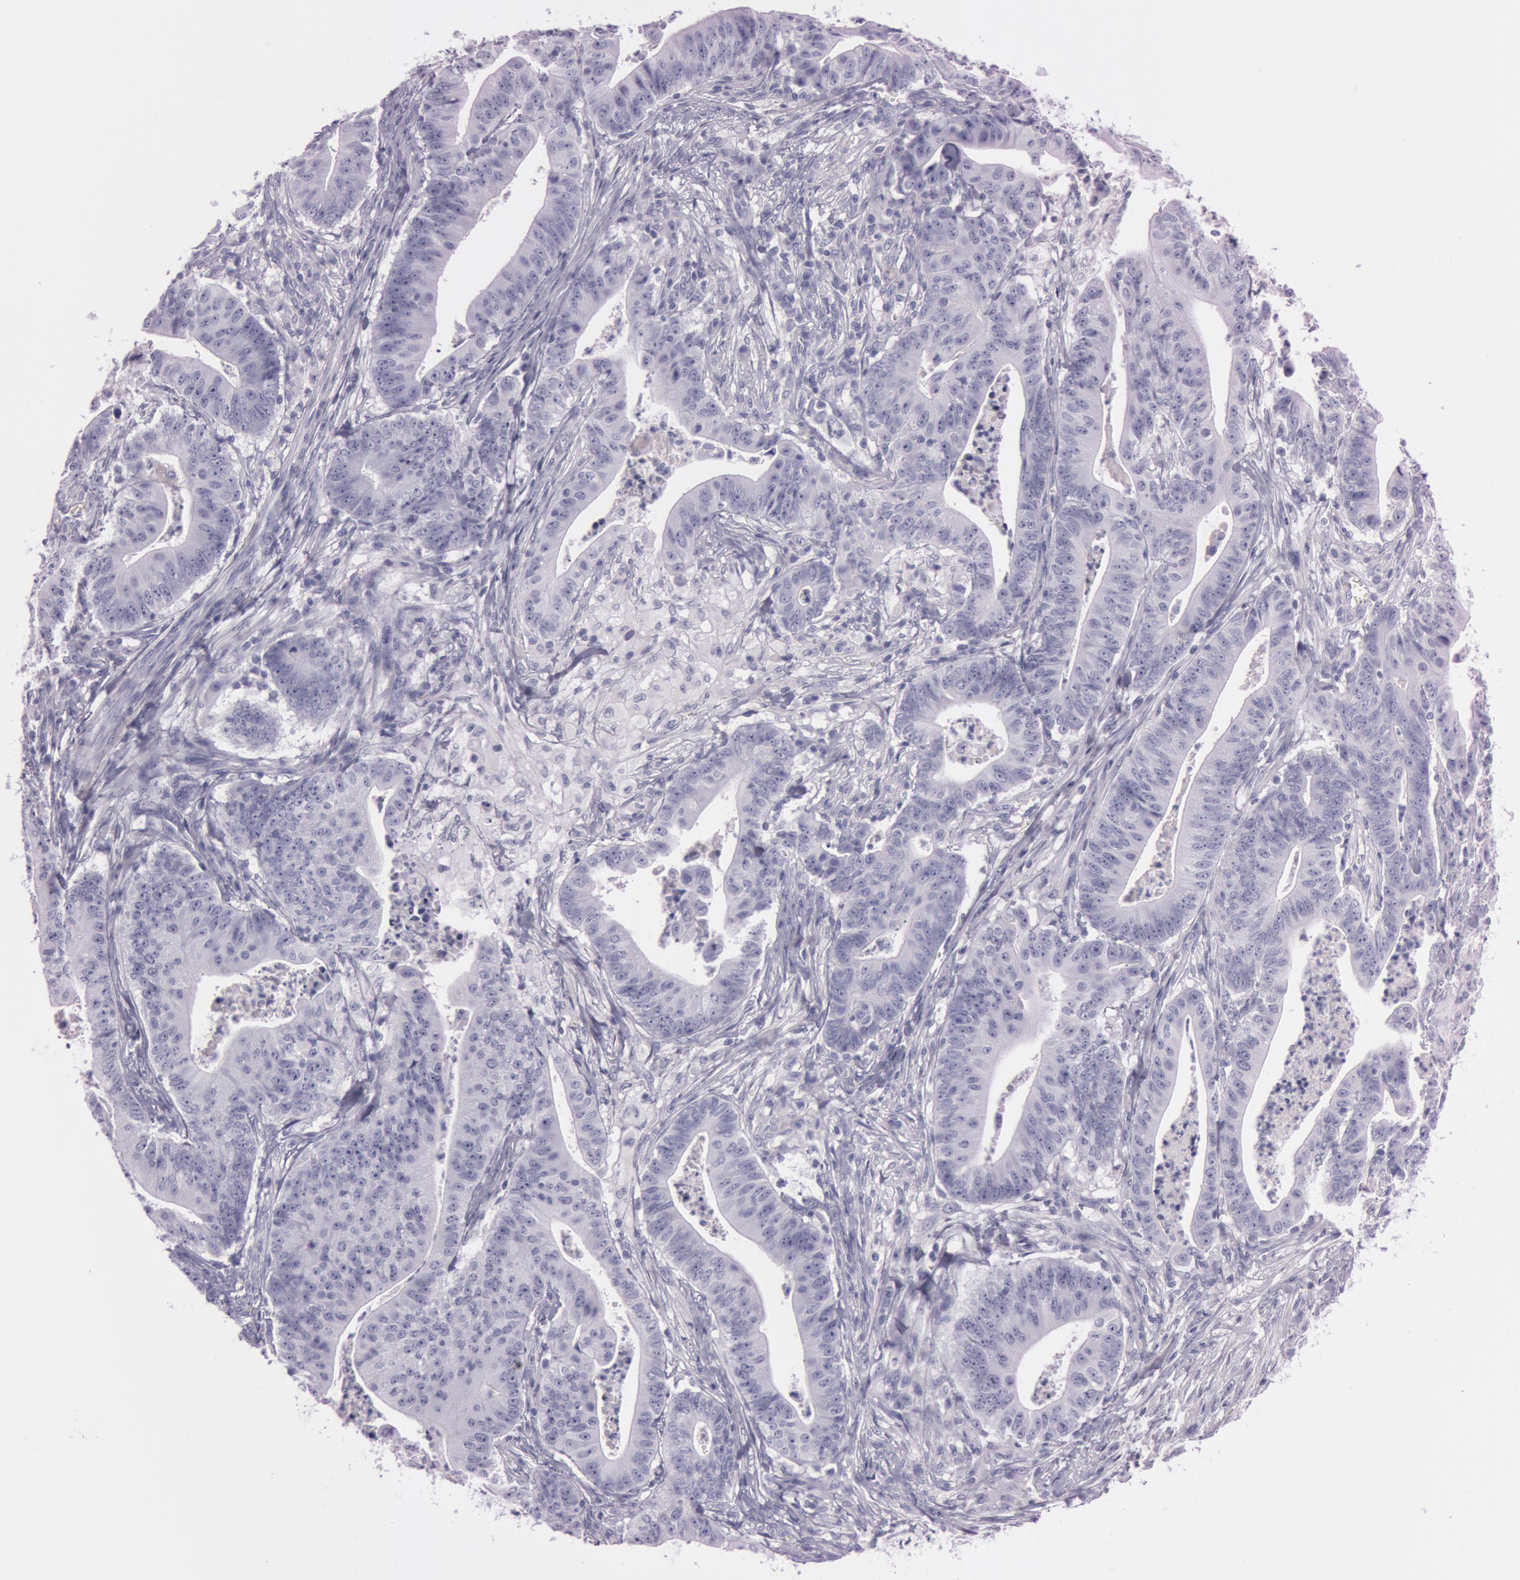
{"staining": {"intensity": "negative", "quantity": "none", "location": "none"}, "tissue": "stomach cancer", "cell_type": "Tumor cells", "image_type": "cancer", "snomed": [{"axis": "morphology", "description": "Adenocarcinoma, NOS"}, {"axis": "topography", "description": "Stomach, lower"}], "caption": "An image of stomach adenocarcinoma stained for a protein reveals no brown staining in tumor cells.", "gene": "S100A7", "patient": {"sex": "female", "age": 86}}